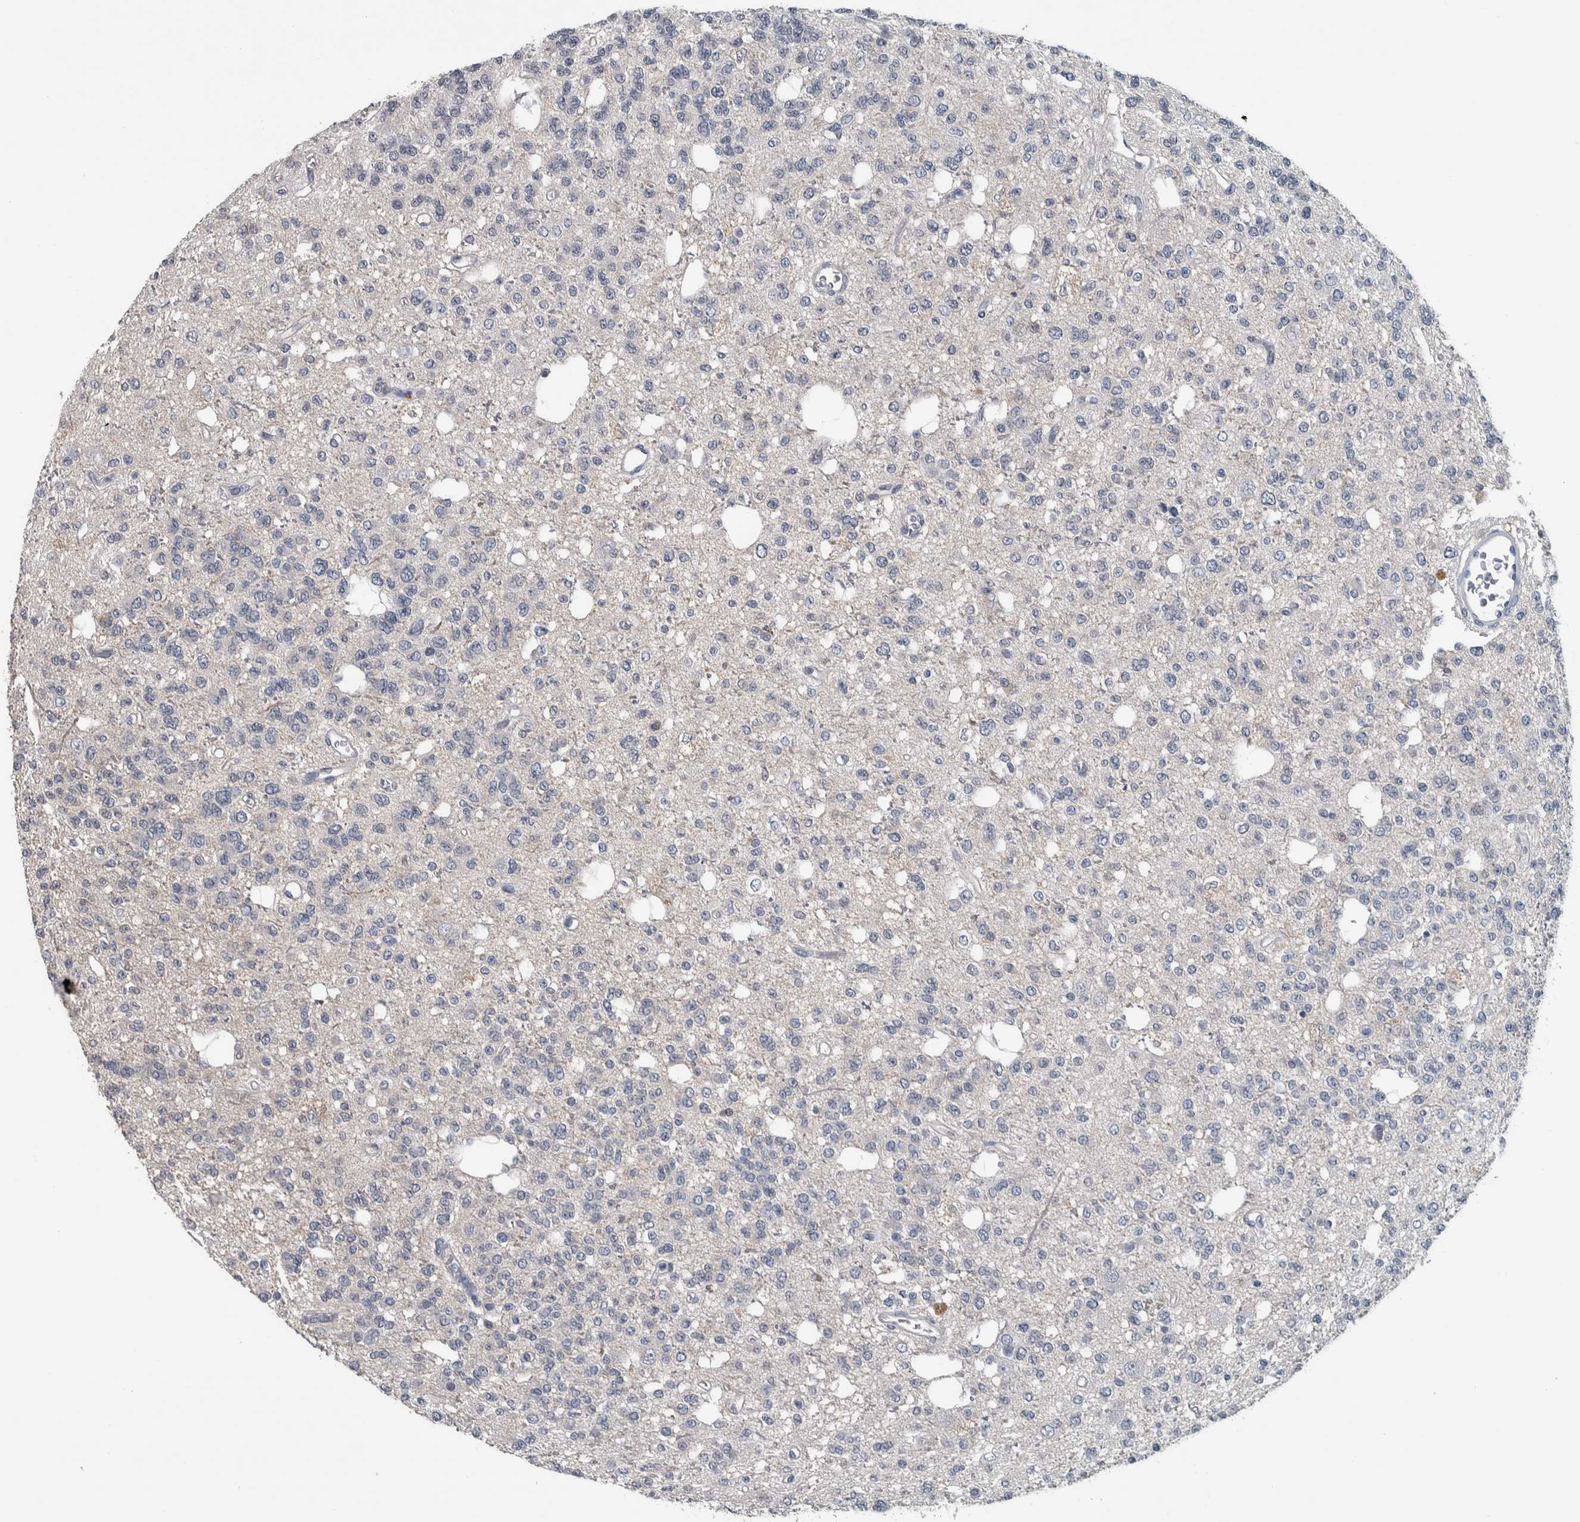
{"staining": {"intensity": "negative", "quantity": "none", "location": "none"}, "tissue": "glioma", "cell_type": "Tumor cells", "image_type": "cancer", "snomed": [{"axis": "morphology", "description": "Glioma, malignant, Low grade"}, {"axis": "topography", "description": "Brain"}], "caption": "High power microscopy photomicrograph of an immunohistochemistry (IHC) photomicrograph of glioma, revealing no significant staining in tumor cells.", "gene": "CAVIN4", "patient": {"sex": "male", "age": 38}}